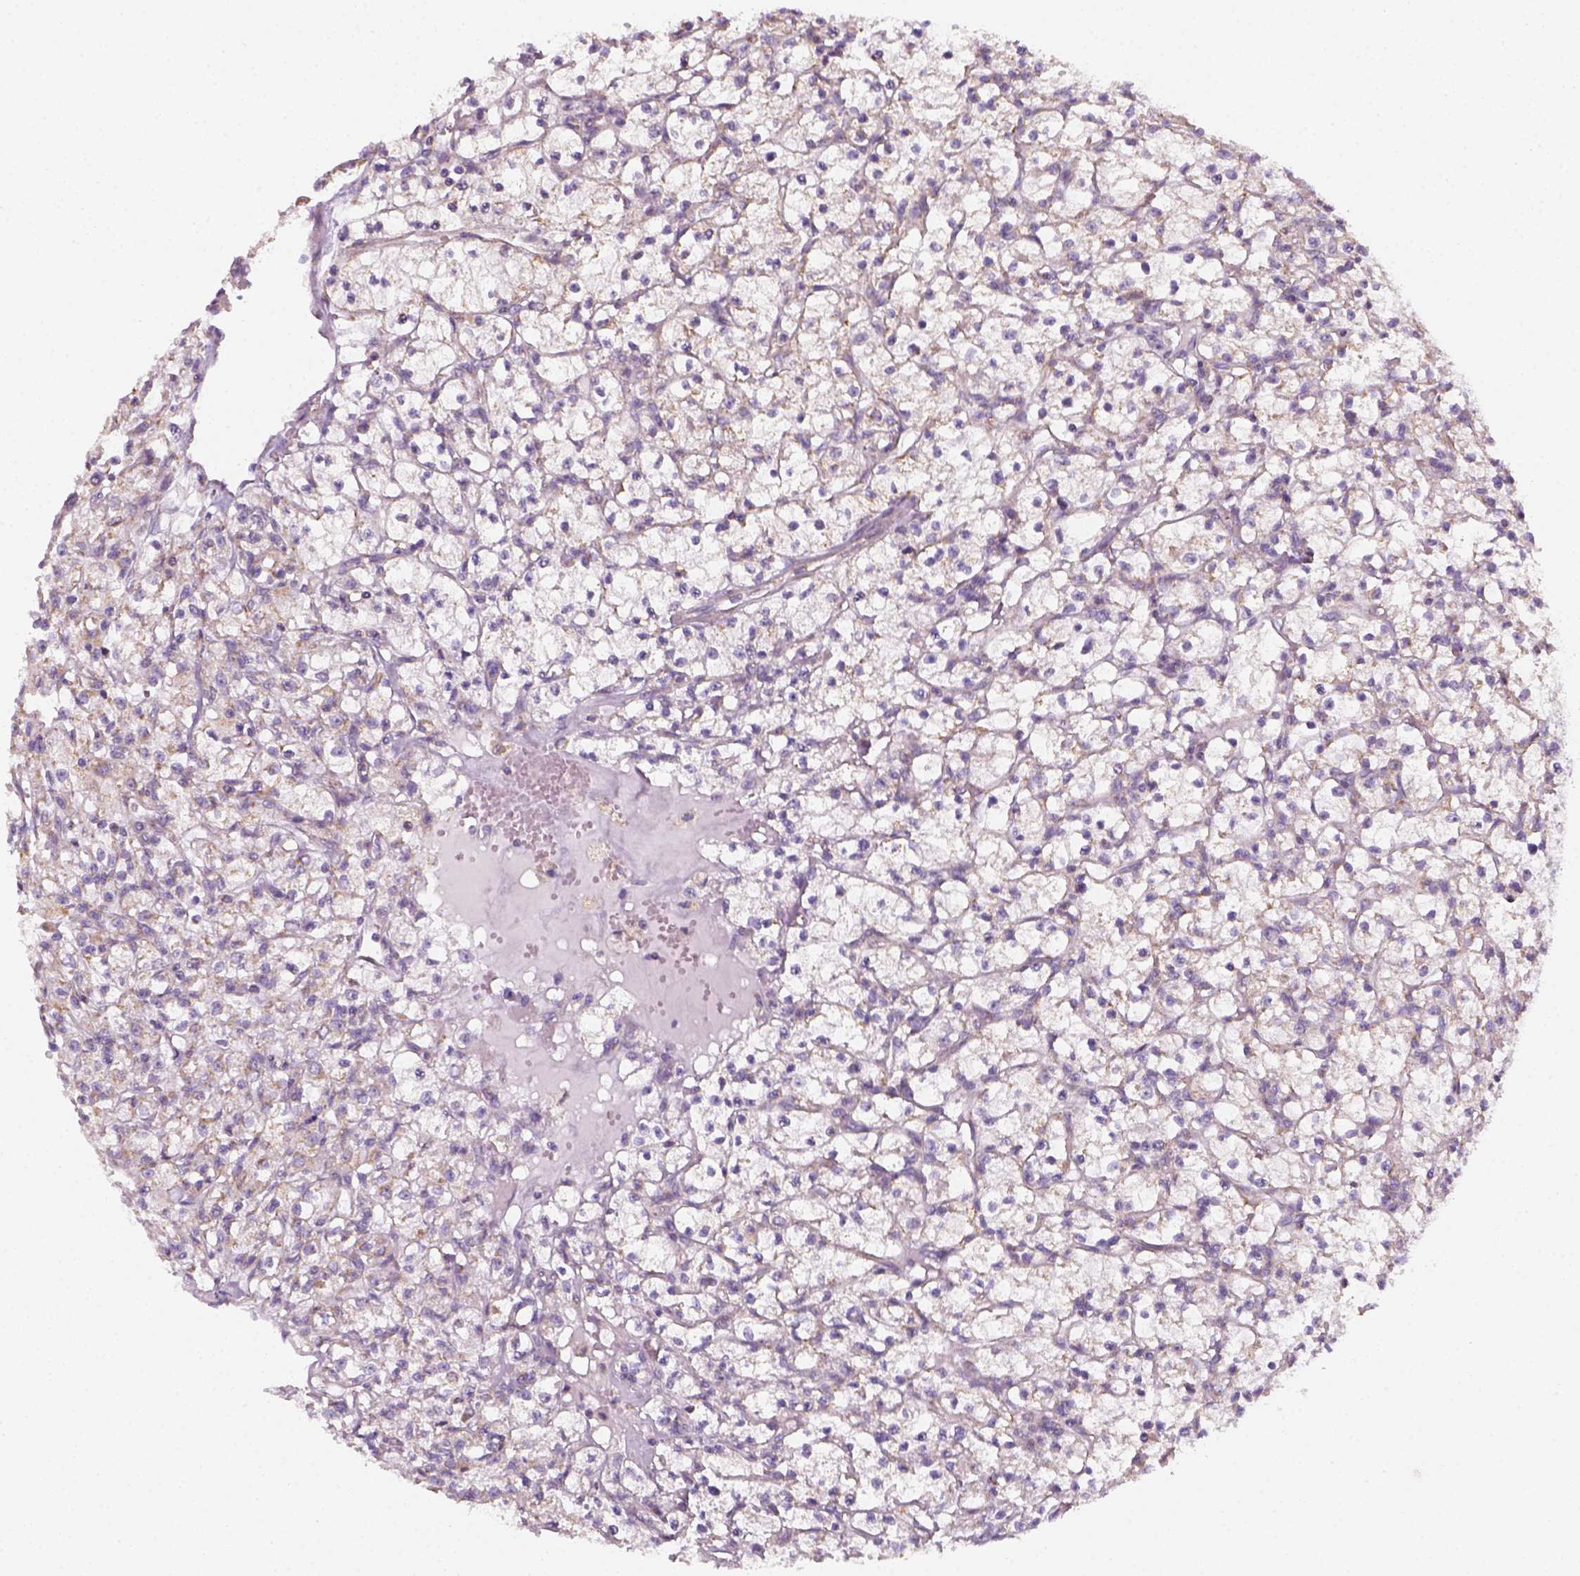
{"staining": {"intensity": "negative", "quantity": "none", "location": "none"}, "tissue": "renal cancer", "cell_type": "Tumor cells", "image_type": "cancer", "snomed": [{"axis": "morphology", "description": "Adenocarcinoma, NOS"}, {"axis": "topography", "description": "Kidney"}], "caption": "Immunohistochemical staining of renal adenocarcinoma displays no significant staining in tumor cells.", "gene": "AWAT2", "patient": {"sex": "female", "age": 59}}